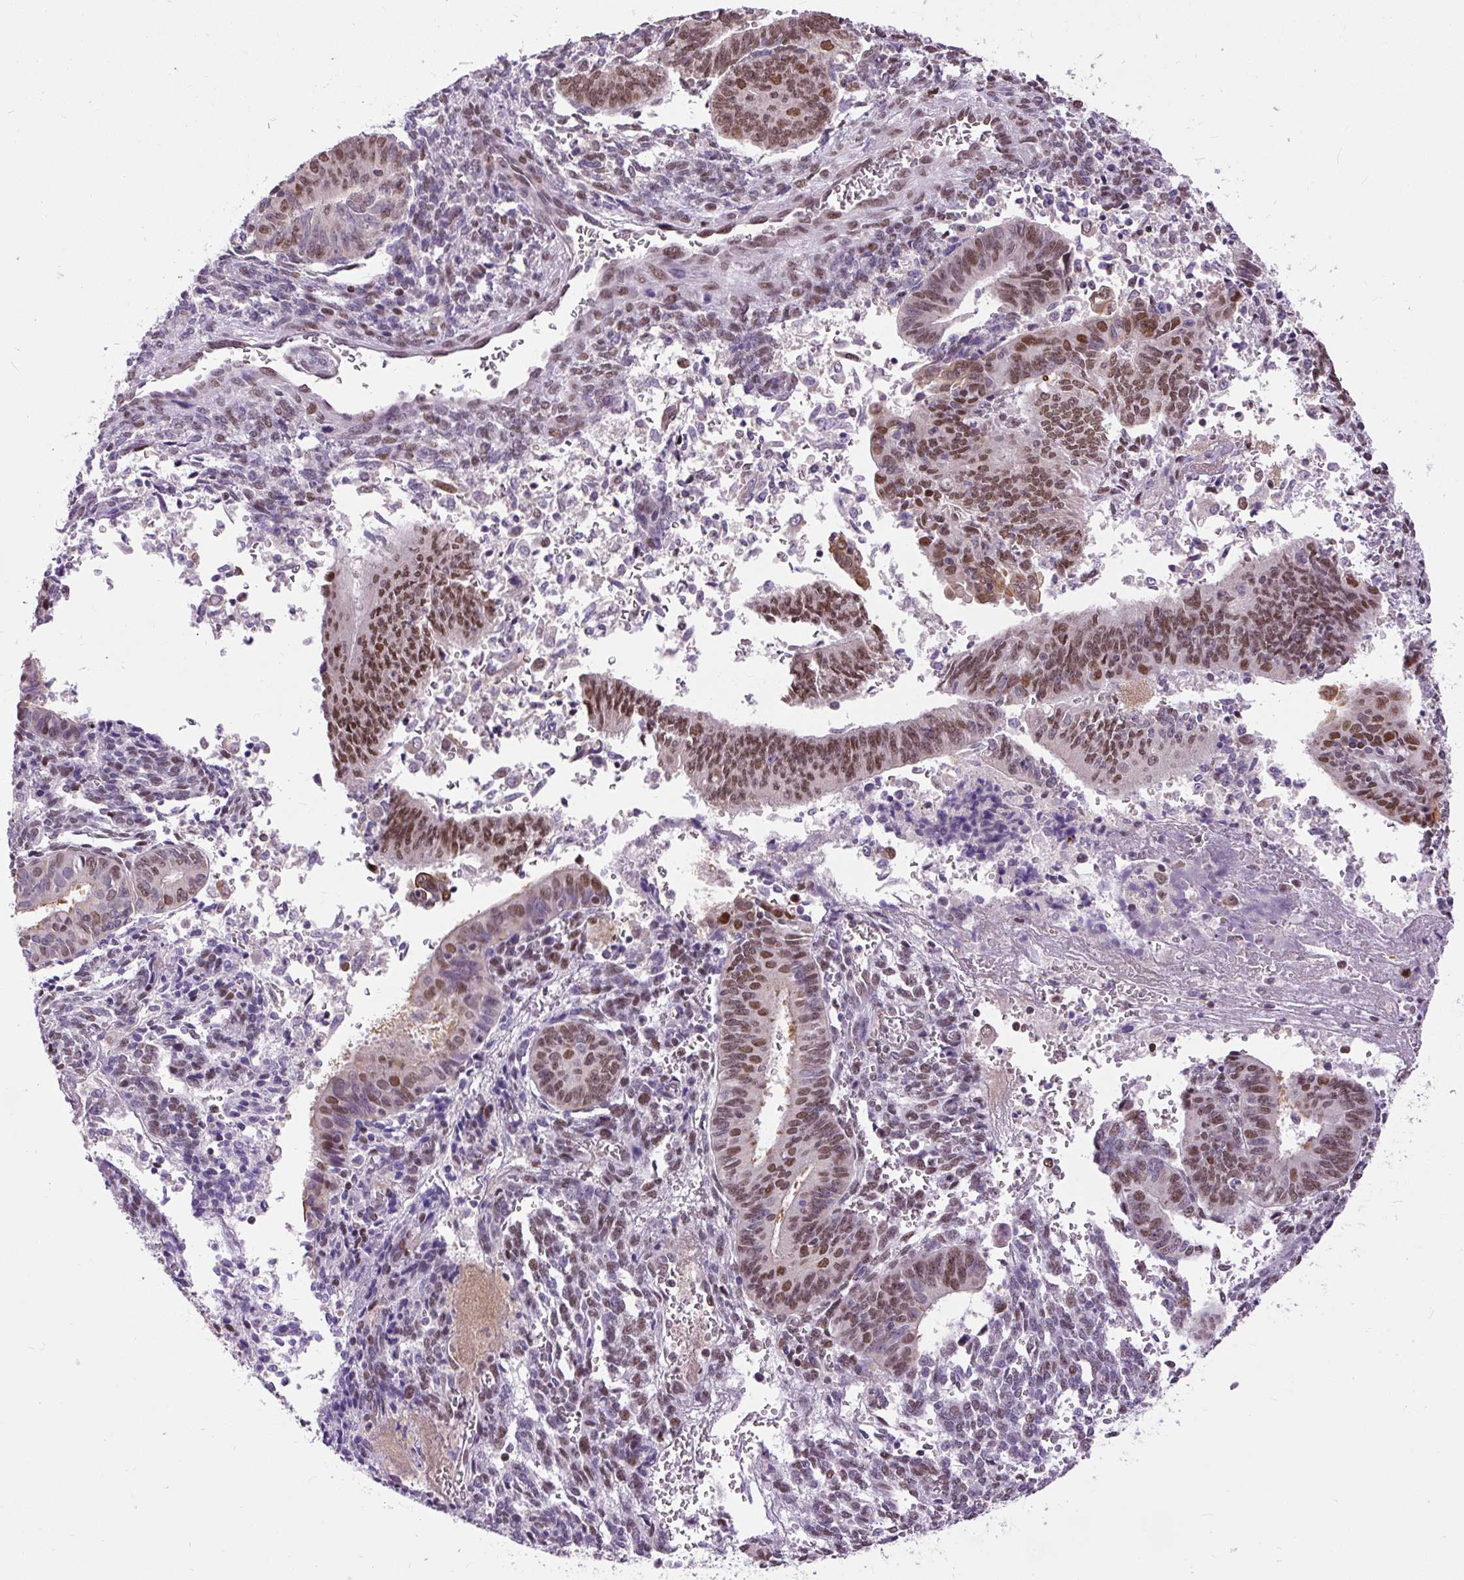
{"staining": {"intensity": "moderate", "quantity": "25%-75%", "location": "nuclear"}, "tissue": "endometrial cancer", "cell_type": "Tumor cells", "image_type": "cancer", "snomed": [{"axis": "morphology", "description": "Adenocarcinoma, NOS"}, {"axis": "topography", "description": "Endometrium"}], "caption": "Brown immunohistochemical staining in adenocarcinoma (endometrial) demonstrates moderate nuclear expression in approximately 25%-75% of tumor cells.", "gene": "ZNF672", "patient": {"sex": "female", "age": 50}}